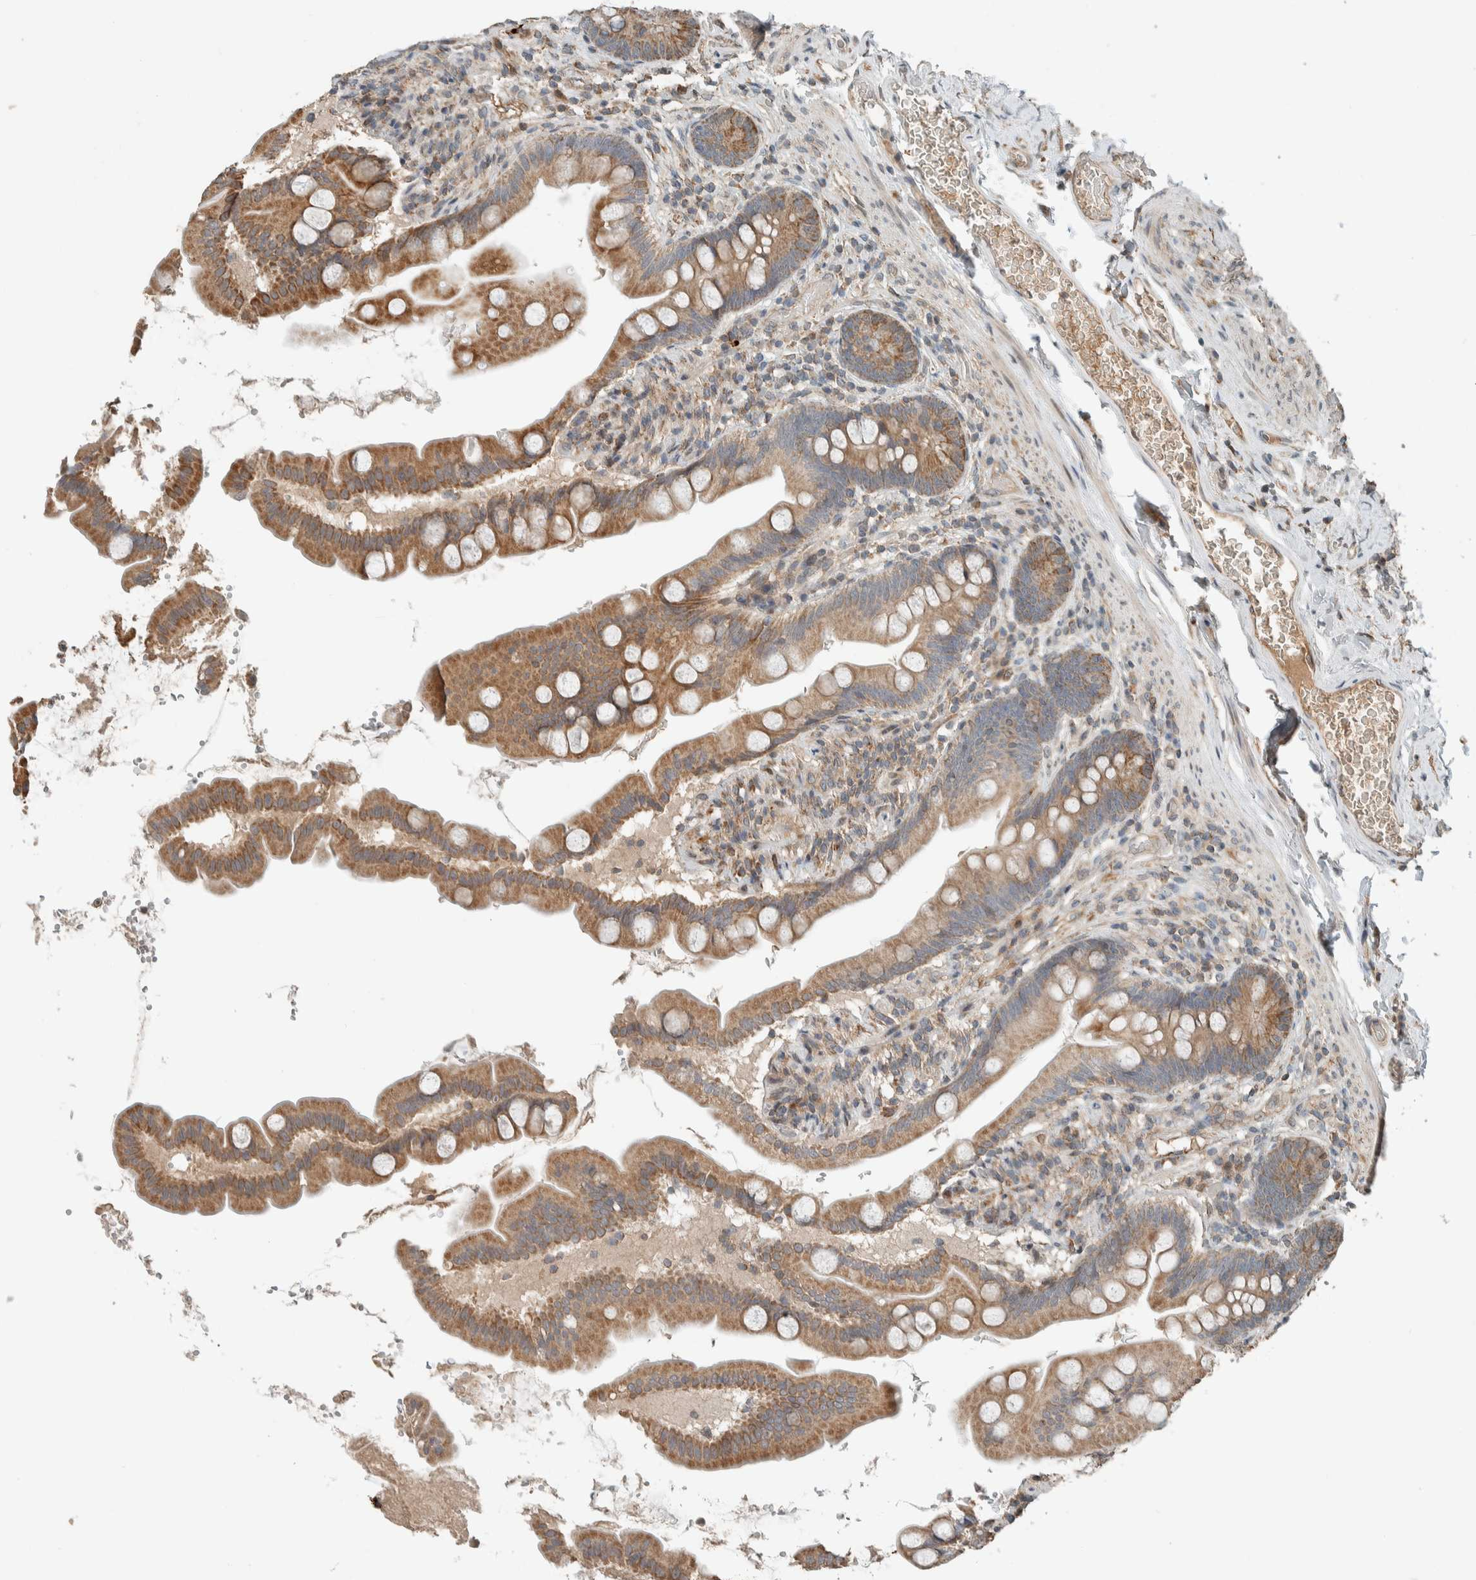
{"staining": {"intensity": "moderate", "quantity": ">75%", "location": "cytoplasmic/membranous"}, "tissue": "small intestine", "cell_type": "Glandular cells", "image_type": "normal", "snomed": [{"axis": "morphology", "description": "Normal tissue, NOS"}, {"axis": "topography", "description": "Small intestine"}], "caption": "Small intestine stained with DAB IHC displays medium levels of moderate cytoplasmic/membranous staining in about >75% of glandular cells.", "gene": "NBR1", "patient": {"sex": "female", "age": 56}}